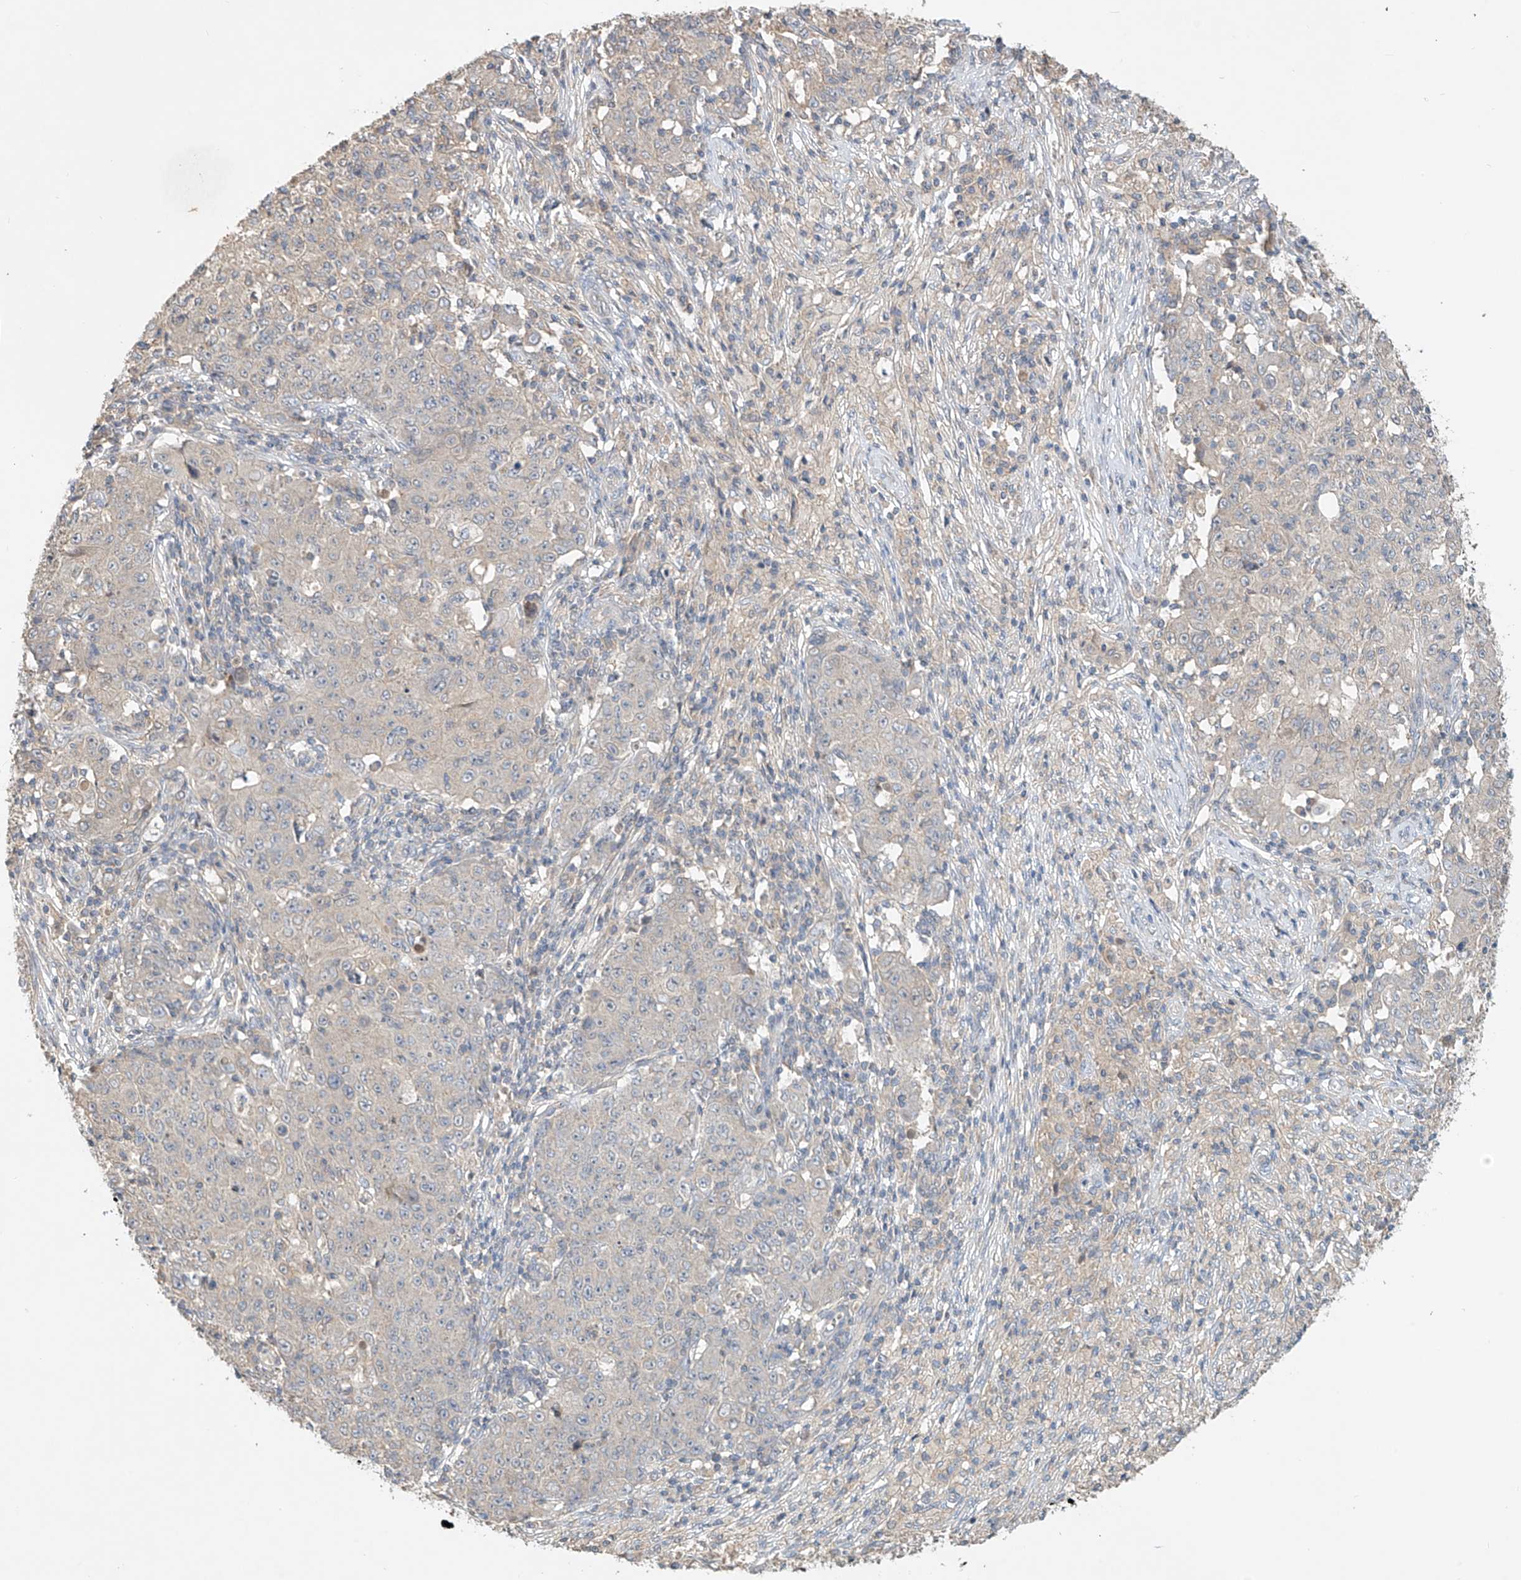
{"staining": {"intensity": "negative", "quantity": "none", "location": "none"}, "tissue": "ovarian cancer", "cell_type": "Tumor cells", "image_type": "cancer", "snomed": [{"axis": "morphology", "description": "Carcinoma, endometroid"}, {"axis": "topography", "description": "Ovary"}], "caption": "This is an immunohistochemistry (IHC) micrograph of ovarian endometroid carcinoma. There is no positivity in tumor cells.", "gene": "GNB1L", "patient": {"sex": "female", "age": 42}}